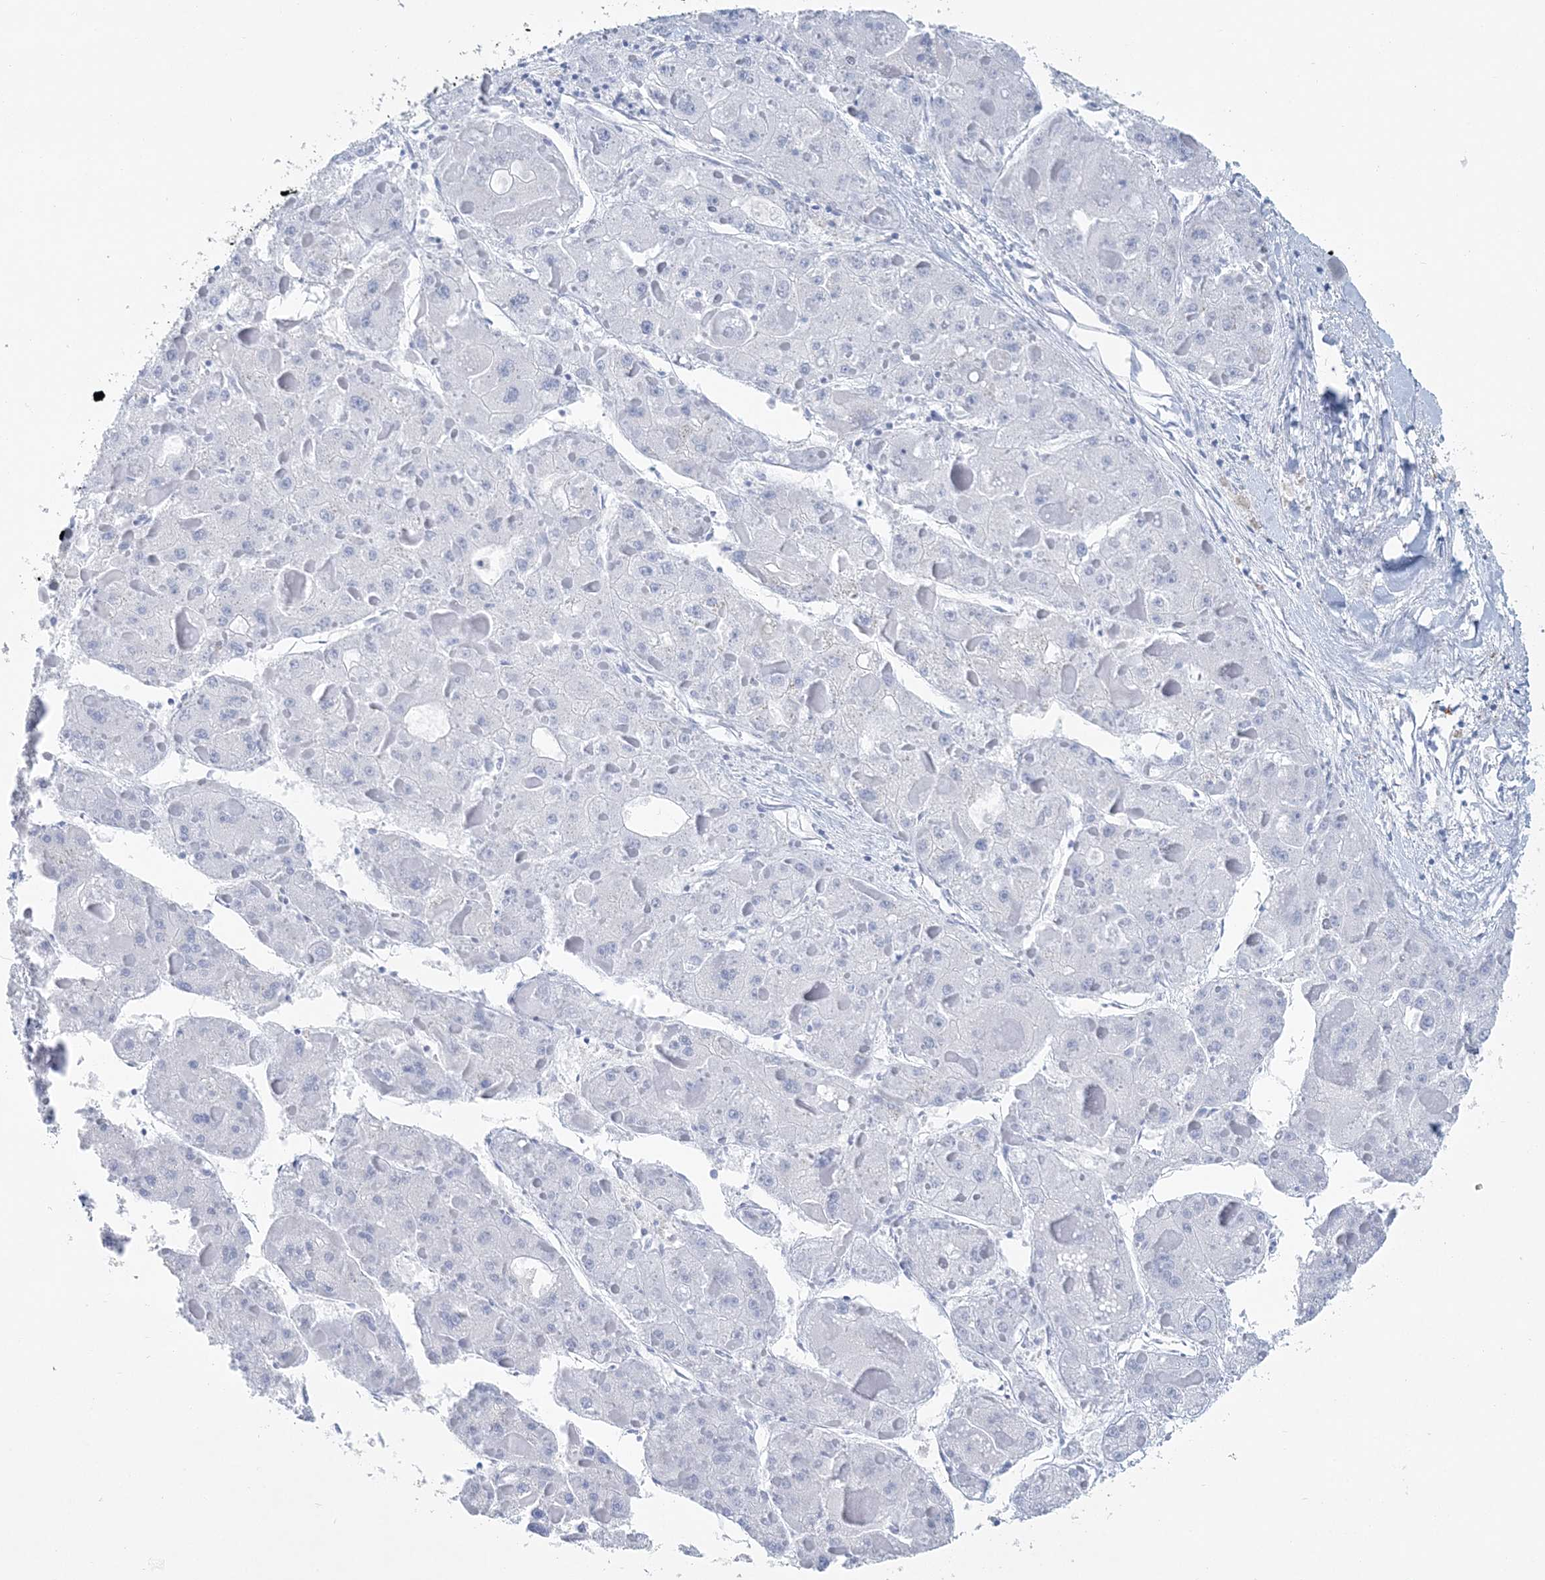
{"staining": {"intensity": "negative", "quantity": "none", "location": "none"}, "tissue": "liver cancer", "cell_type": "Tumor cells", "image_type": "cancer", "snomed": [{"axis": "morphology", "description": "Carcinoma, Hepatocellular, NOS"}, {"axis": "topography", "description": "Liver"}], "caption": "Histopathology image shows no significant protein positivity in tumor cells of hepatocellular carcinoma (liver).", "gene": "NKX6-1", "patient": {"sex": "female", "age": 73}}